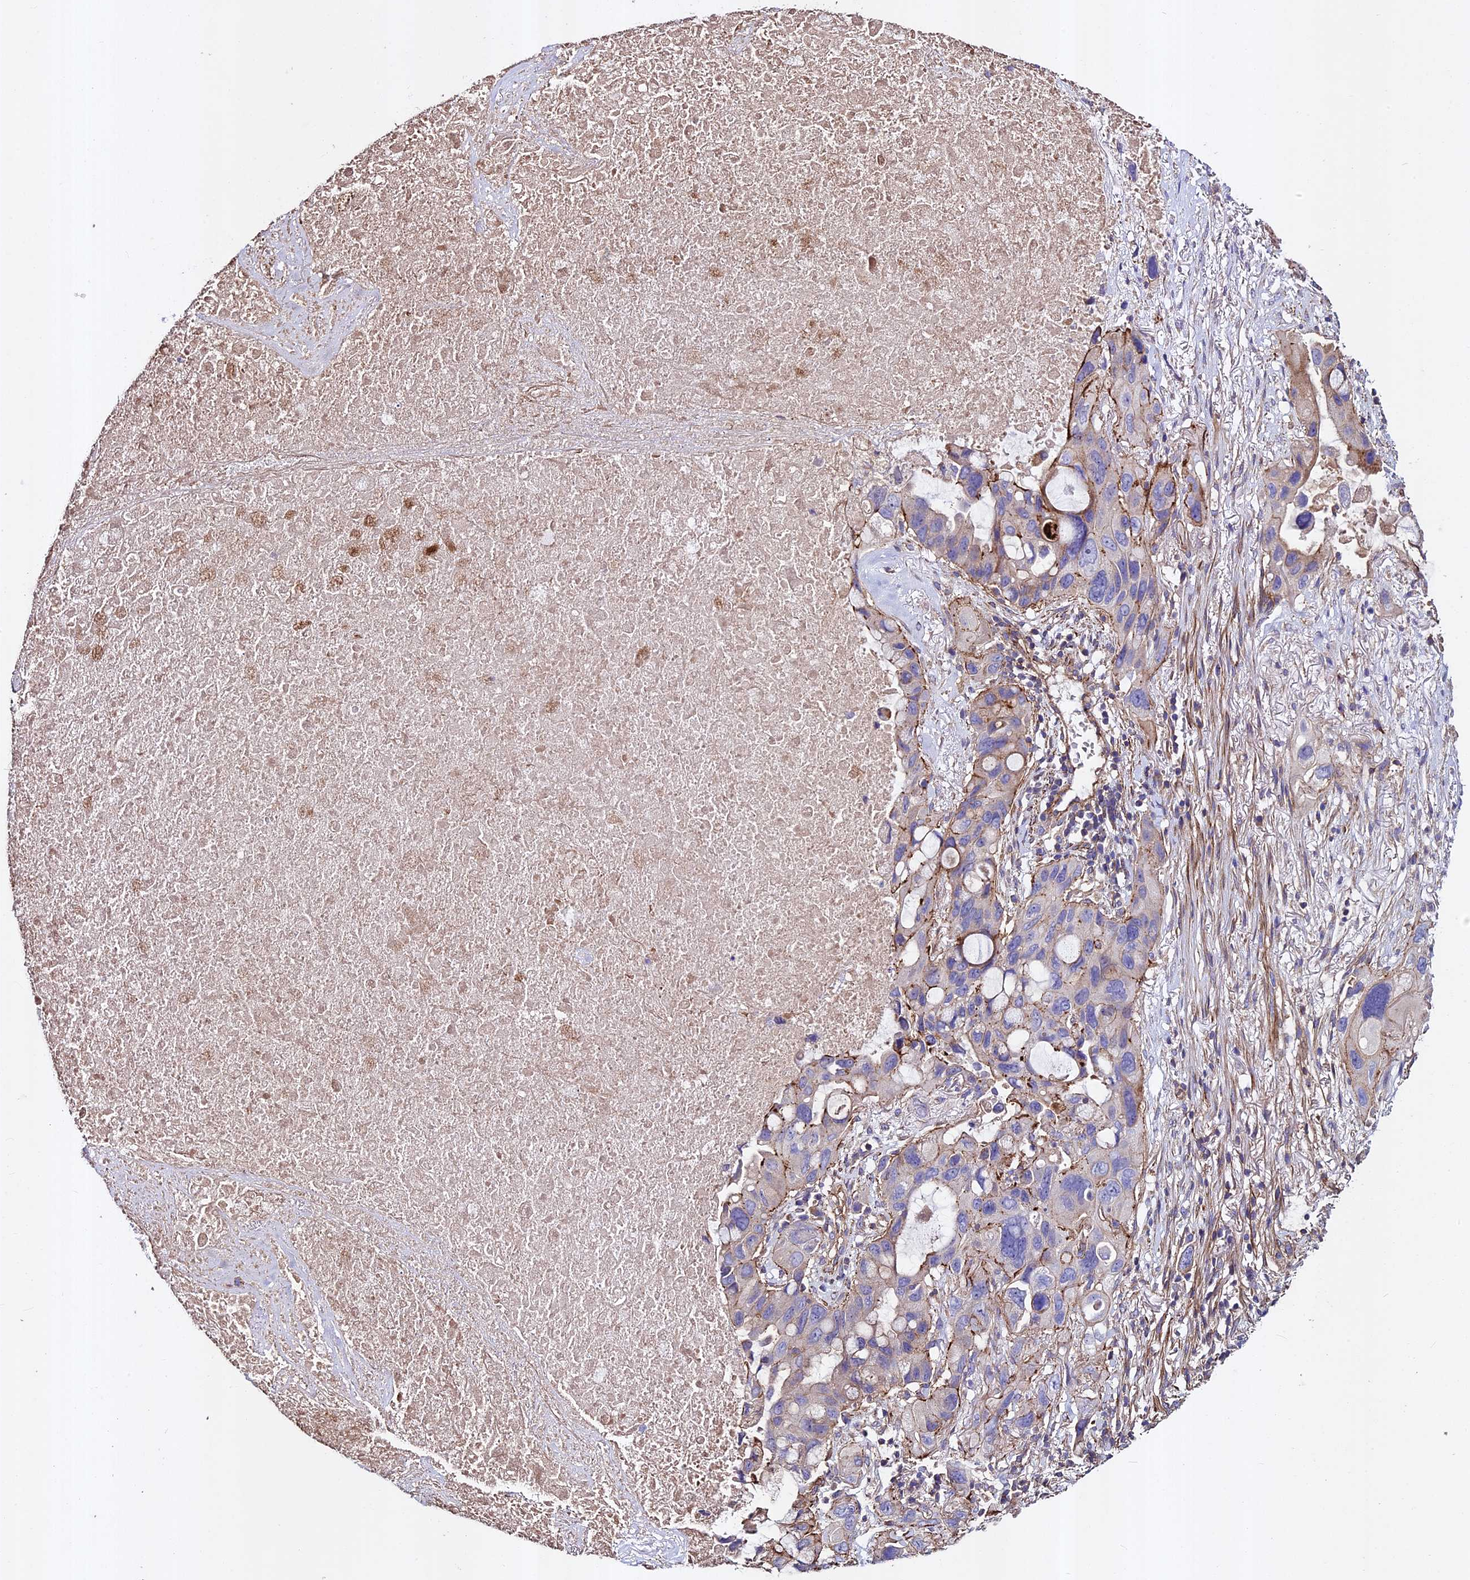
{"staining": {"intensity": "moderate", "quantity": "<25%", "location": "cytoplasmic/membranous"}, "tissue": "lung cancer", "cell_type": "Tumor cells", "image_type": "cancer", "snomed": [{"axis": "morphology", "description": "Squamous cell carcinoma, NOS"}, {"axis": "topography", "description": "Lung"}], "caption": "Moderate cytoplasmic/membranous protein positivity is present in approximately <25% of tumor cells in lung cancer.", "gene": "EVA1B", "patient": {"sex": "female", "age": 73}}